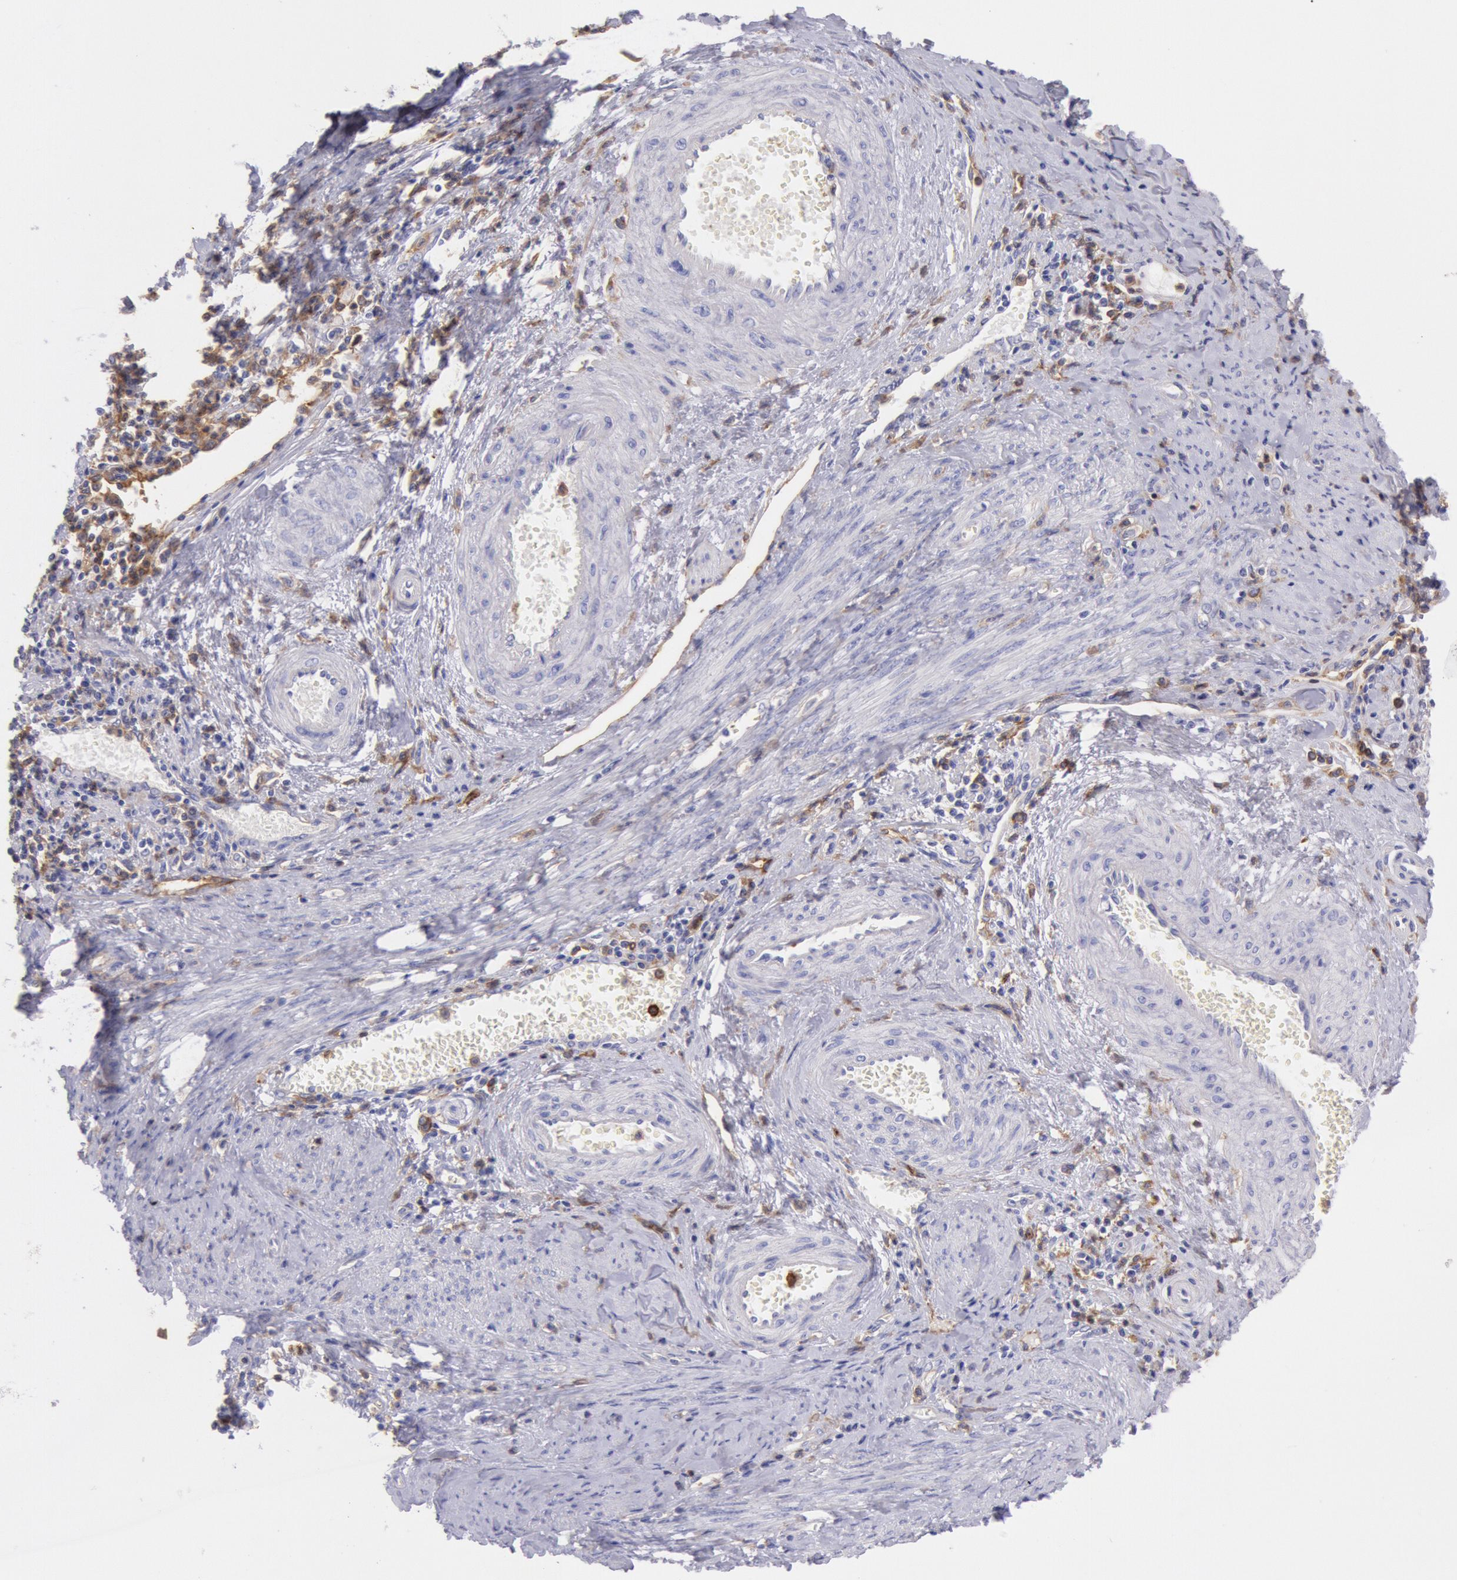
{"staining": {"intensity": "moderate", "quantity": "25%-75%", "location": "cytoplasmic/membranous"}, "tissue": "cervical cancer", "cell_type": "Tumor cells", "image_type": "cancer", "snomed": [{"axis": "morphology", "description": "Normal tissue, NOS"}, {"axis": "morphology", "description": "Adenocarcinoma, NOS"}, {"axis": "topography", "description": "Cervix"}], "caption": "Immunohistochemistry staining of cervical adenocarcinoma, which exhibits medium levels of moderate cytoplasmic/membranous staining in approximately 25%-75% of tumor cells indicating moderate cytoplasmic/membranous protein positivity. The staining was performed using DAB (brown) for protein detection and nuclei were counterstained in hematoxylin (blue).", "gene": "LYN", "patient": {"sex": "female", "age": 34}}